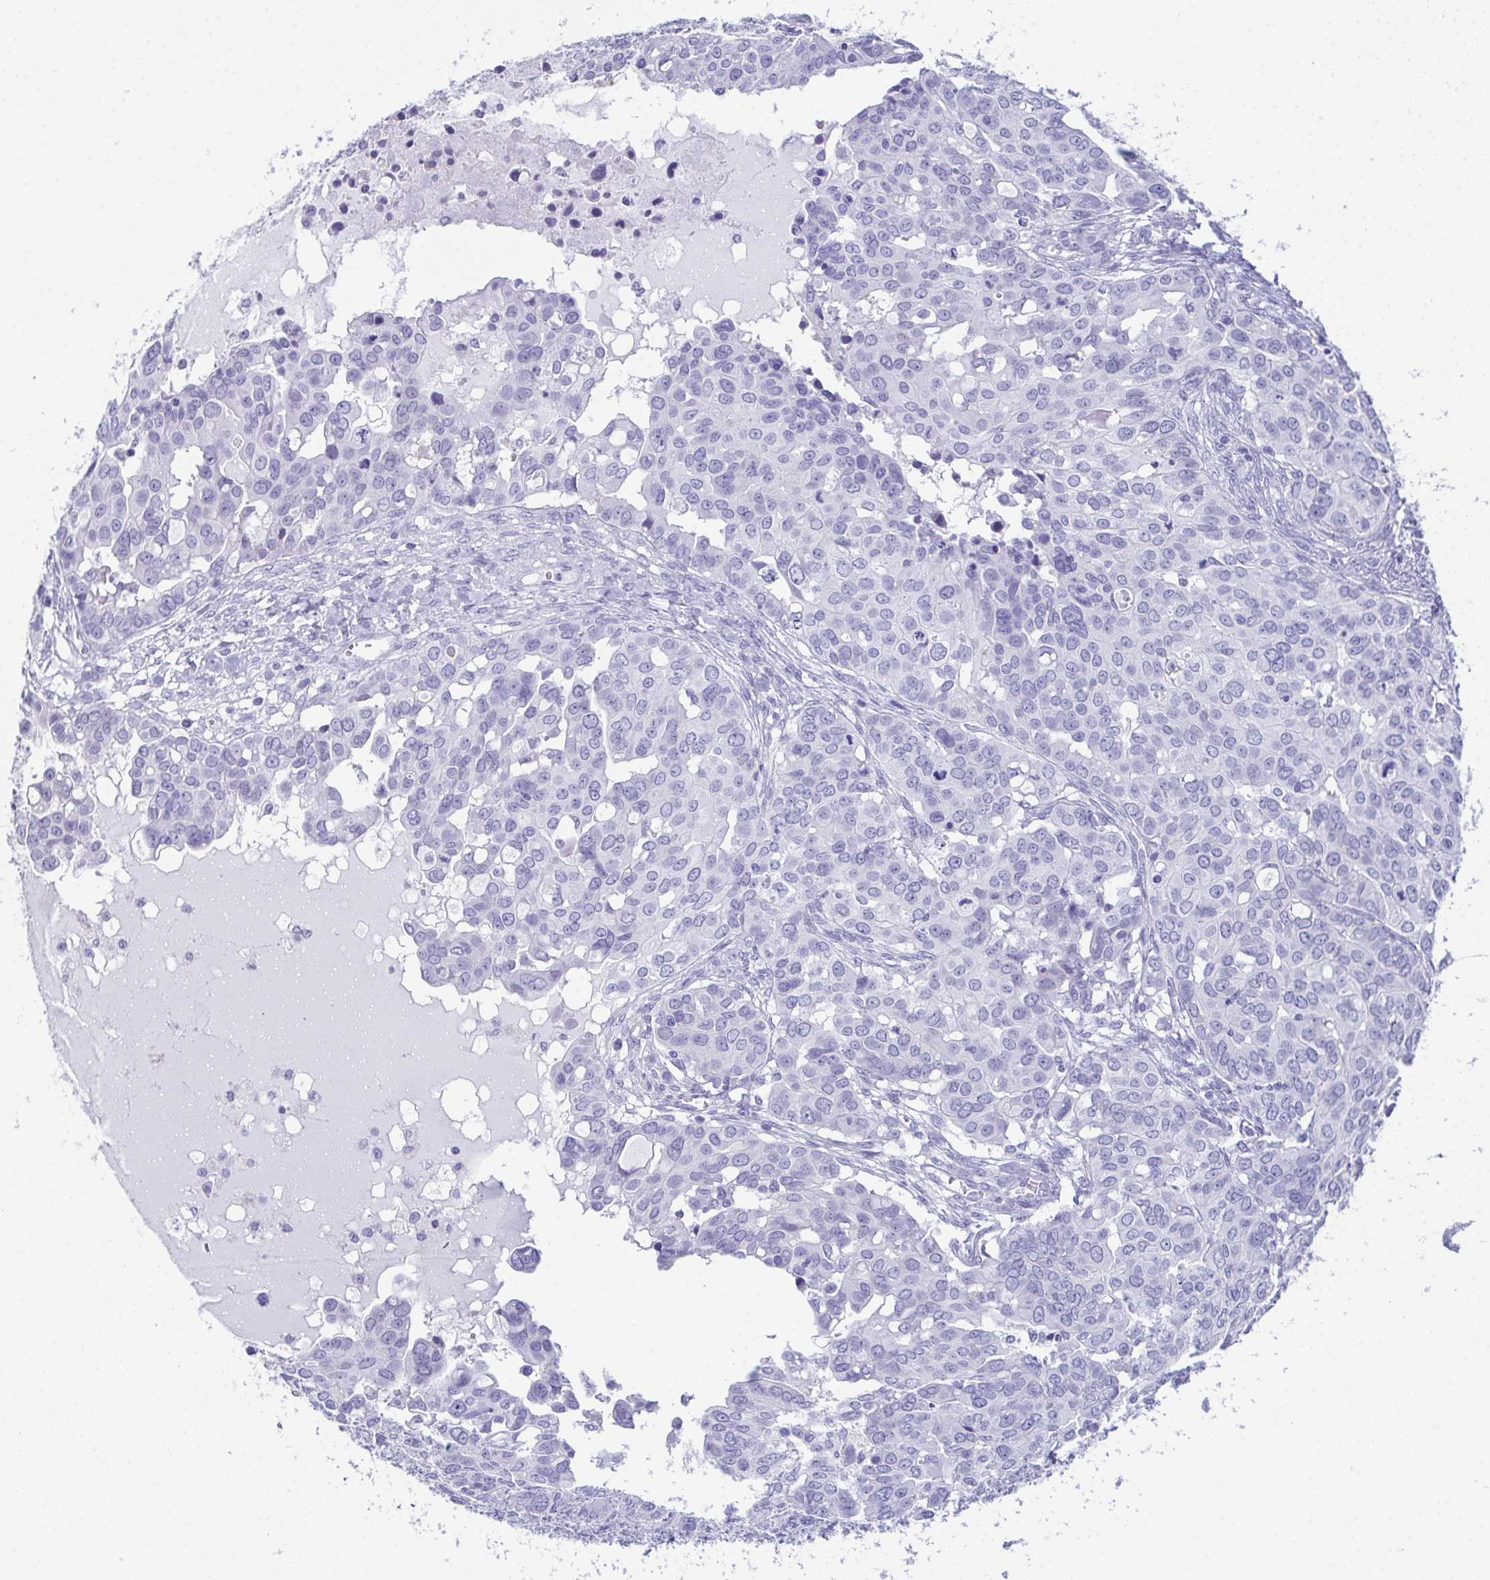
{"staining": {"intensity": "negative", "quantity": "none", "location": "none"}, "tissue": "ovarian cancer", "cell_type": "Tumor cells", "image_type": "cancer", "snomed": [{"axis": "morphology", "description": "Carcinoma, endometroid"}, {"axis": "topography", "description": "Ovary"}], "caption": "IHC micrograph of ovarian endometroid carcinoma stained for a protein (brown), which reveals no positivity in tumor cells.", "gene": "TEX19", "patient": {"sex": "female", "age": 78}}